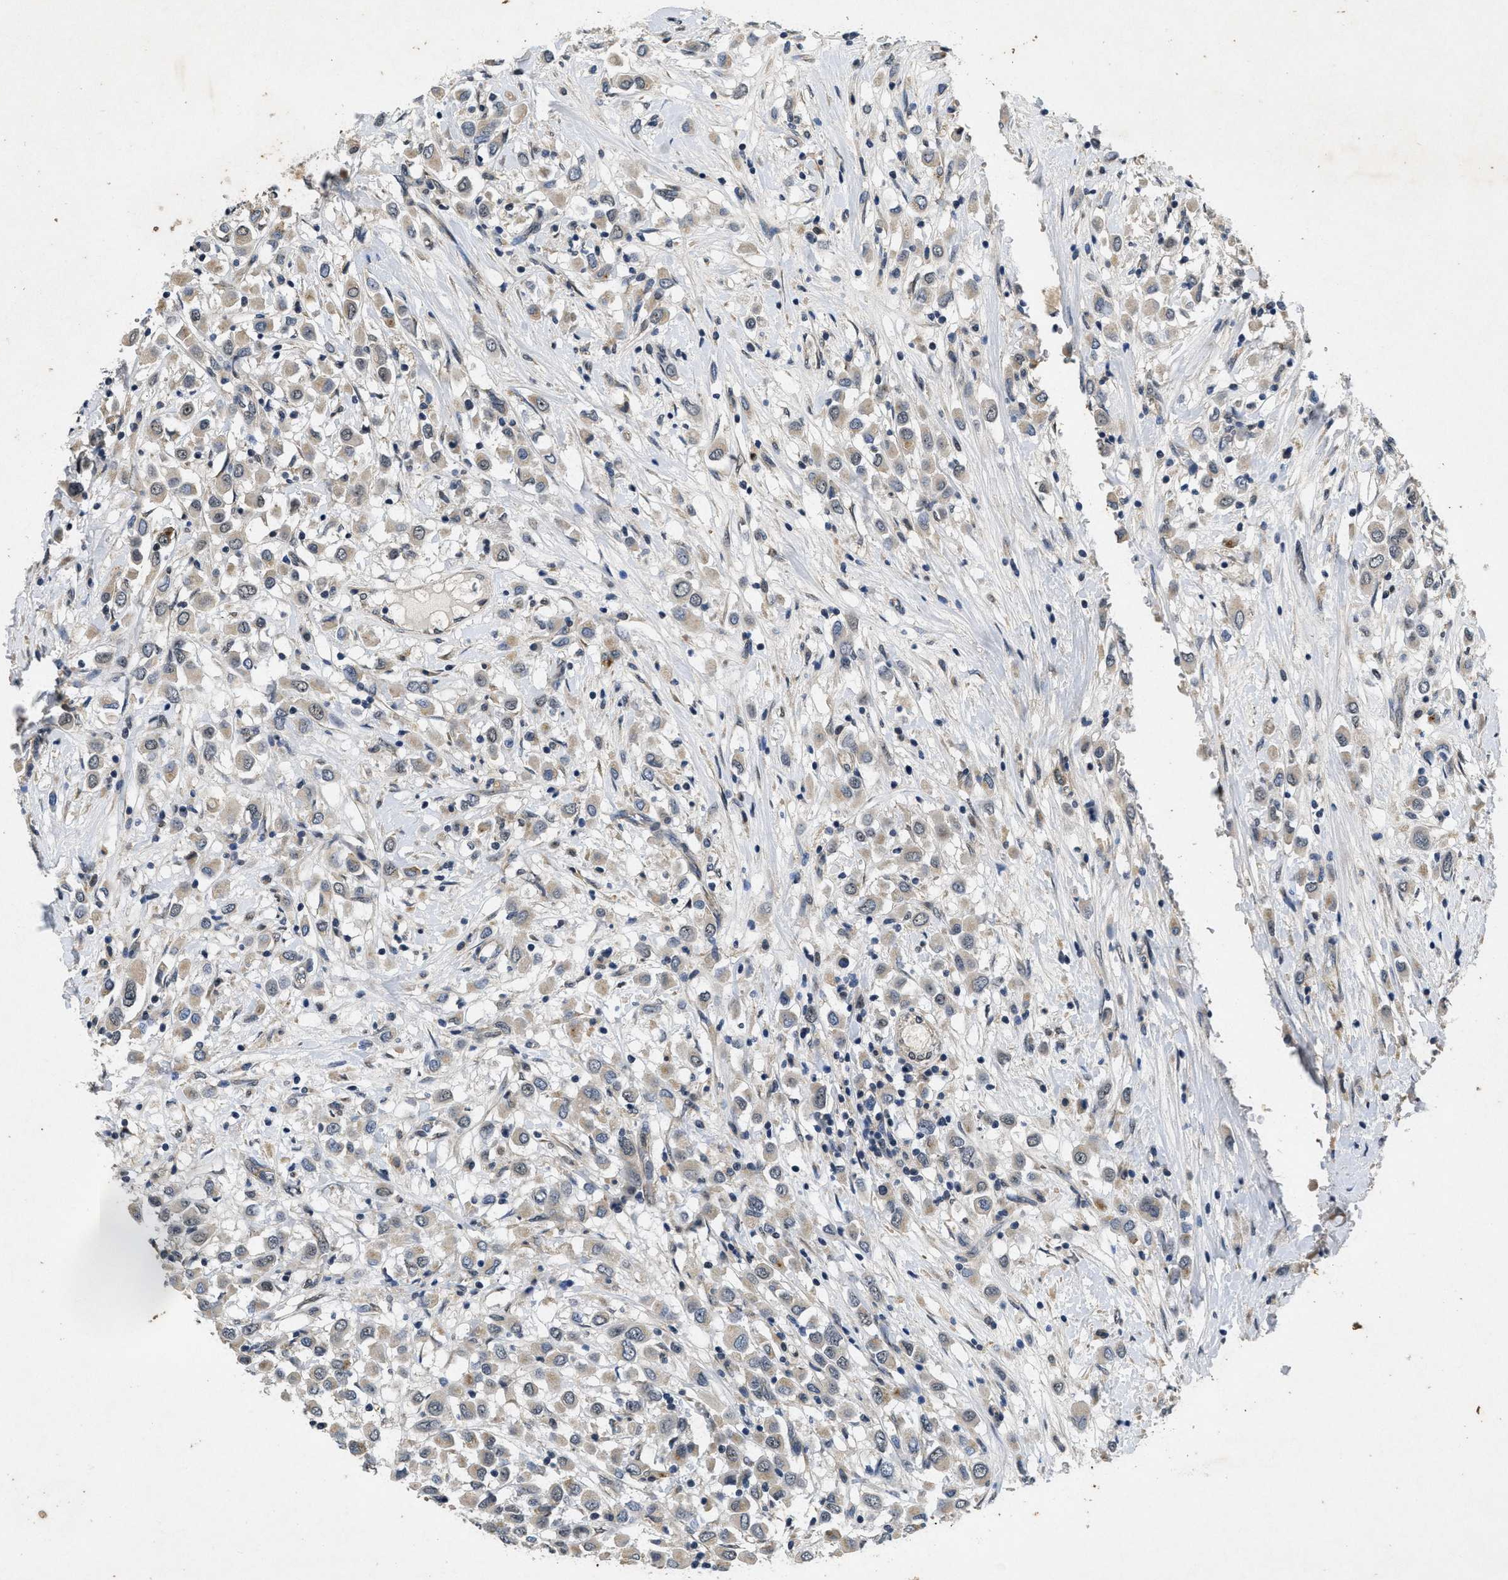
{"staining": {"intensity": "weak", "quantity": ">75%", "location": "cytoplasmic/membranous"}, "tissue": "breast cancer", "cell_type": "Tumor cells", "image_type": "cancer", "snomed": [{"axis": "morphology", "description": "Duct carcinoma"}, {"axis": "topography", "description": "Breast"}], "caption": "Brown immunohistochemical staining in breast cancer (invasive ductal carcinoma) shows weak cytoplasmic/membranous expression in approximately >75% of tumor cells.", "gene": "PAPOLG", "patient": {"sex": "female", "age": 61}}